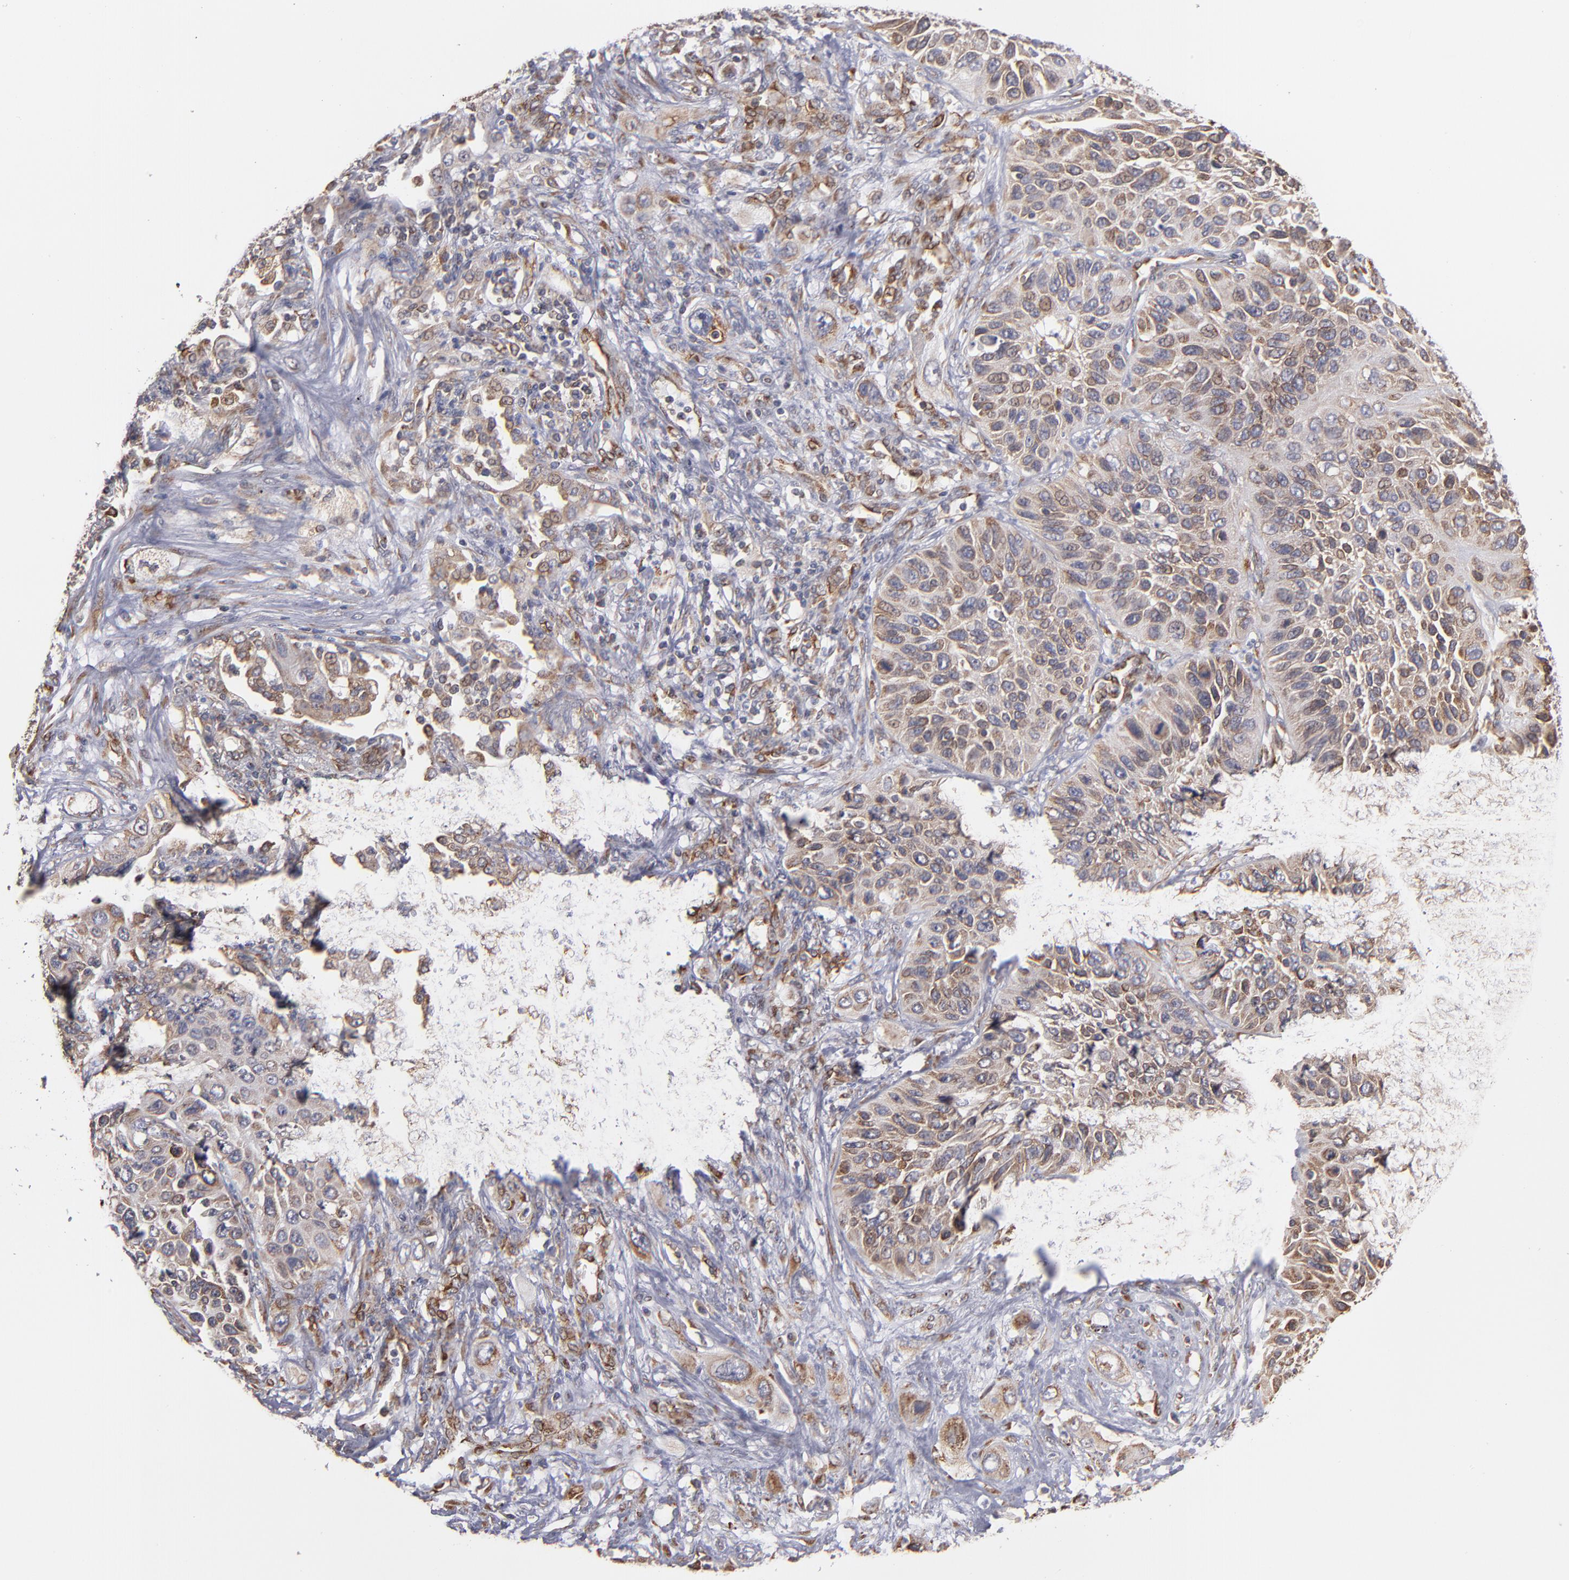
{"staining": {"intensity": "moderate", "quantity": ">75%", "location": "cytoplasmic/membranous"}, "tissue": "lung cancer", "cell_type": "Tumor cells", "image_type": "cancer", "snomed": [{"axis": "morphology", "description": "Squamous cell carcinoma, NOS"}, {"axis": "topography", "description": "Lung"}], "caption": "Approximately >75% of tumor cells in lung cancer display moderate cytoplasmic/membranous protein positivity as visualized by brown immunohistochemical staining.", "gene": "KTN1", "patient": {"sex": "female", "age": 76}}